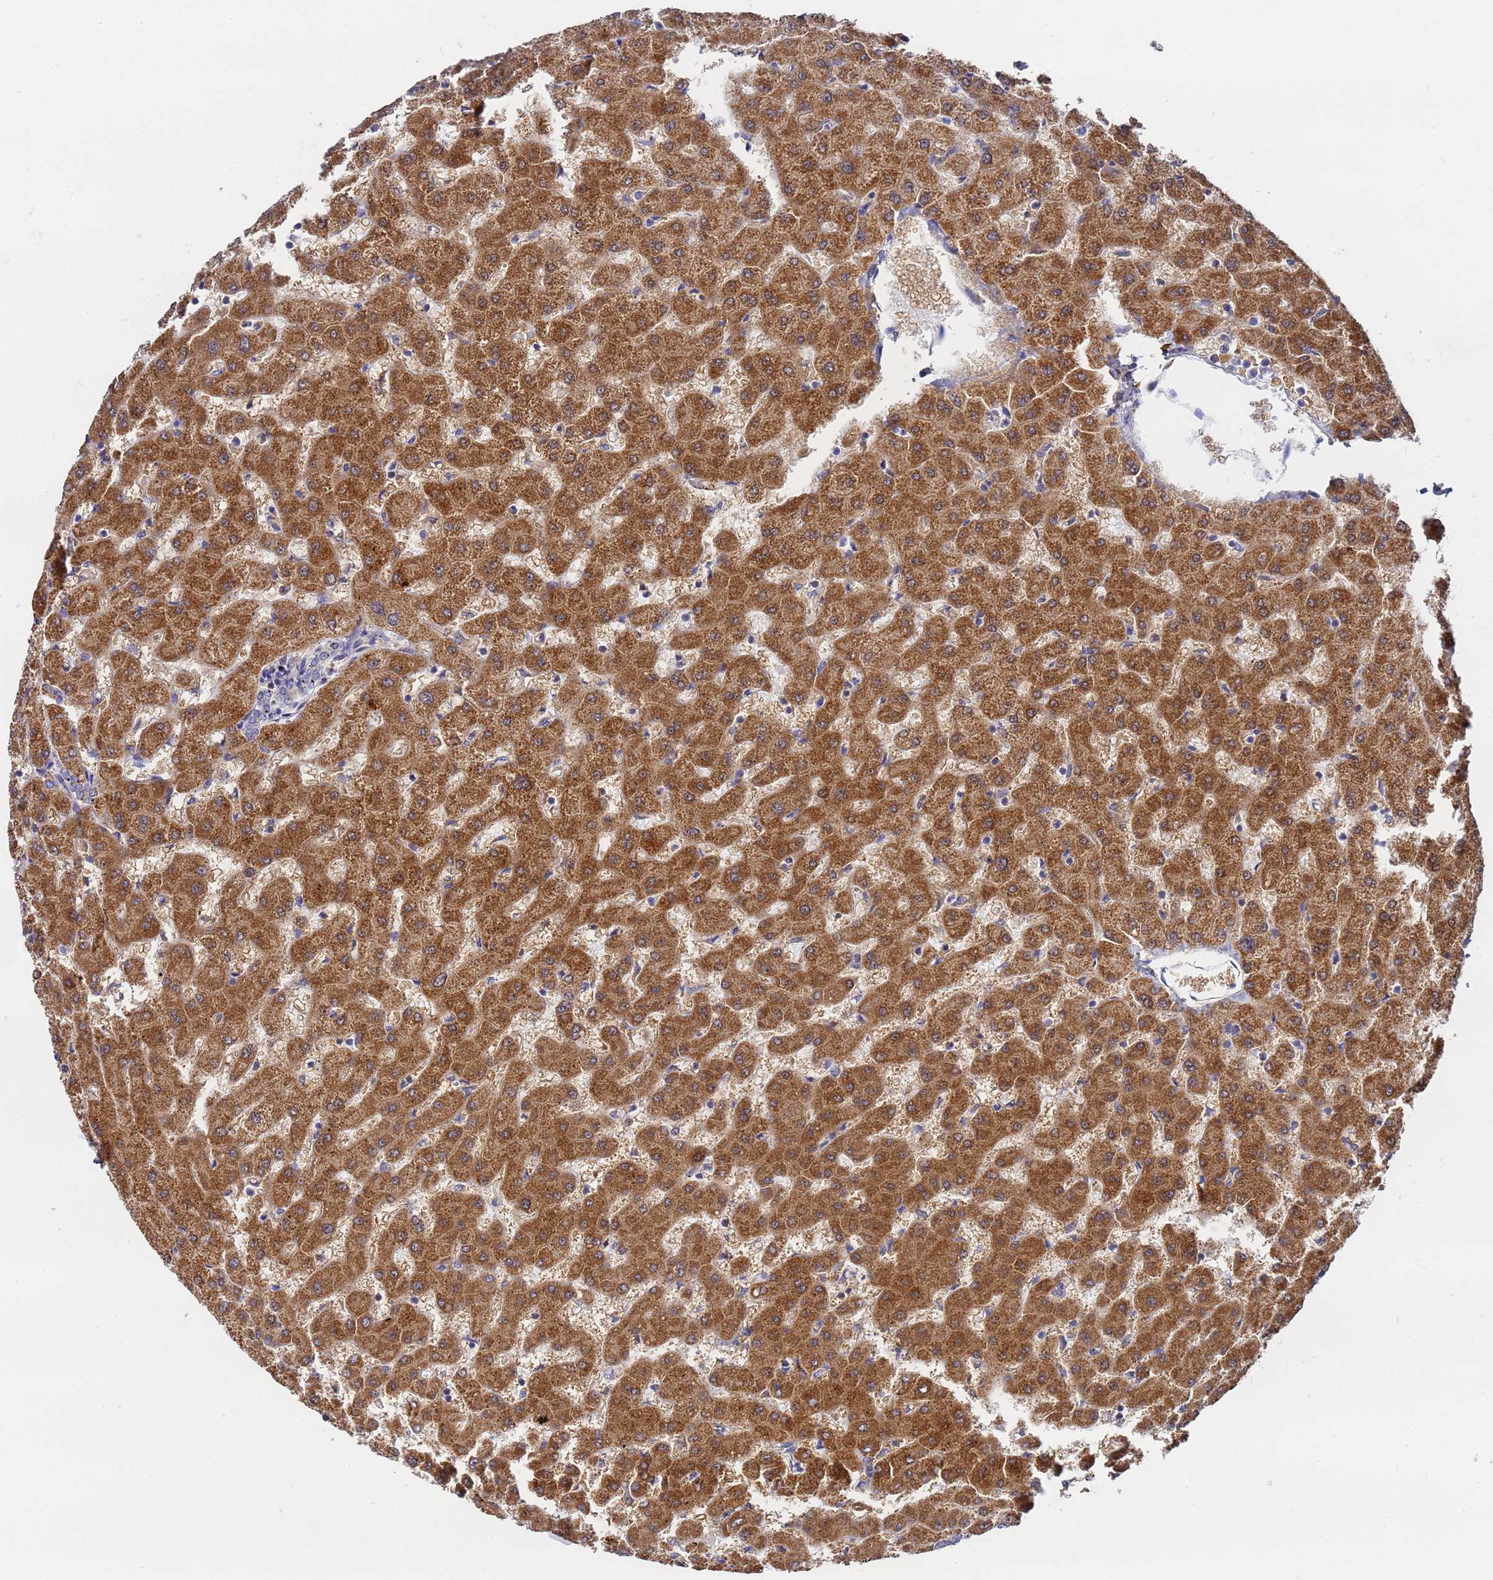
{"staining": {"intensity": "negative", "quantity": "none", "location": "none"}, "tissue": "liver", "cell_type": "Cholangiocytes", "image_type": "normal", "snomed": [{"axis": "morphology", "description": "Normal tissue, NOS"}, {"axis": "topography", "description": "Liver"}], "caption": "IHC photomicrograph of unremarkable liver: liver stained with DAB demonstrates no significant protein staining in cholangiocytes.", "gene": "FAHD2A", "patient": {"sex": "female", "age": 63}}